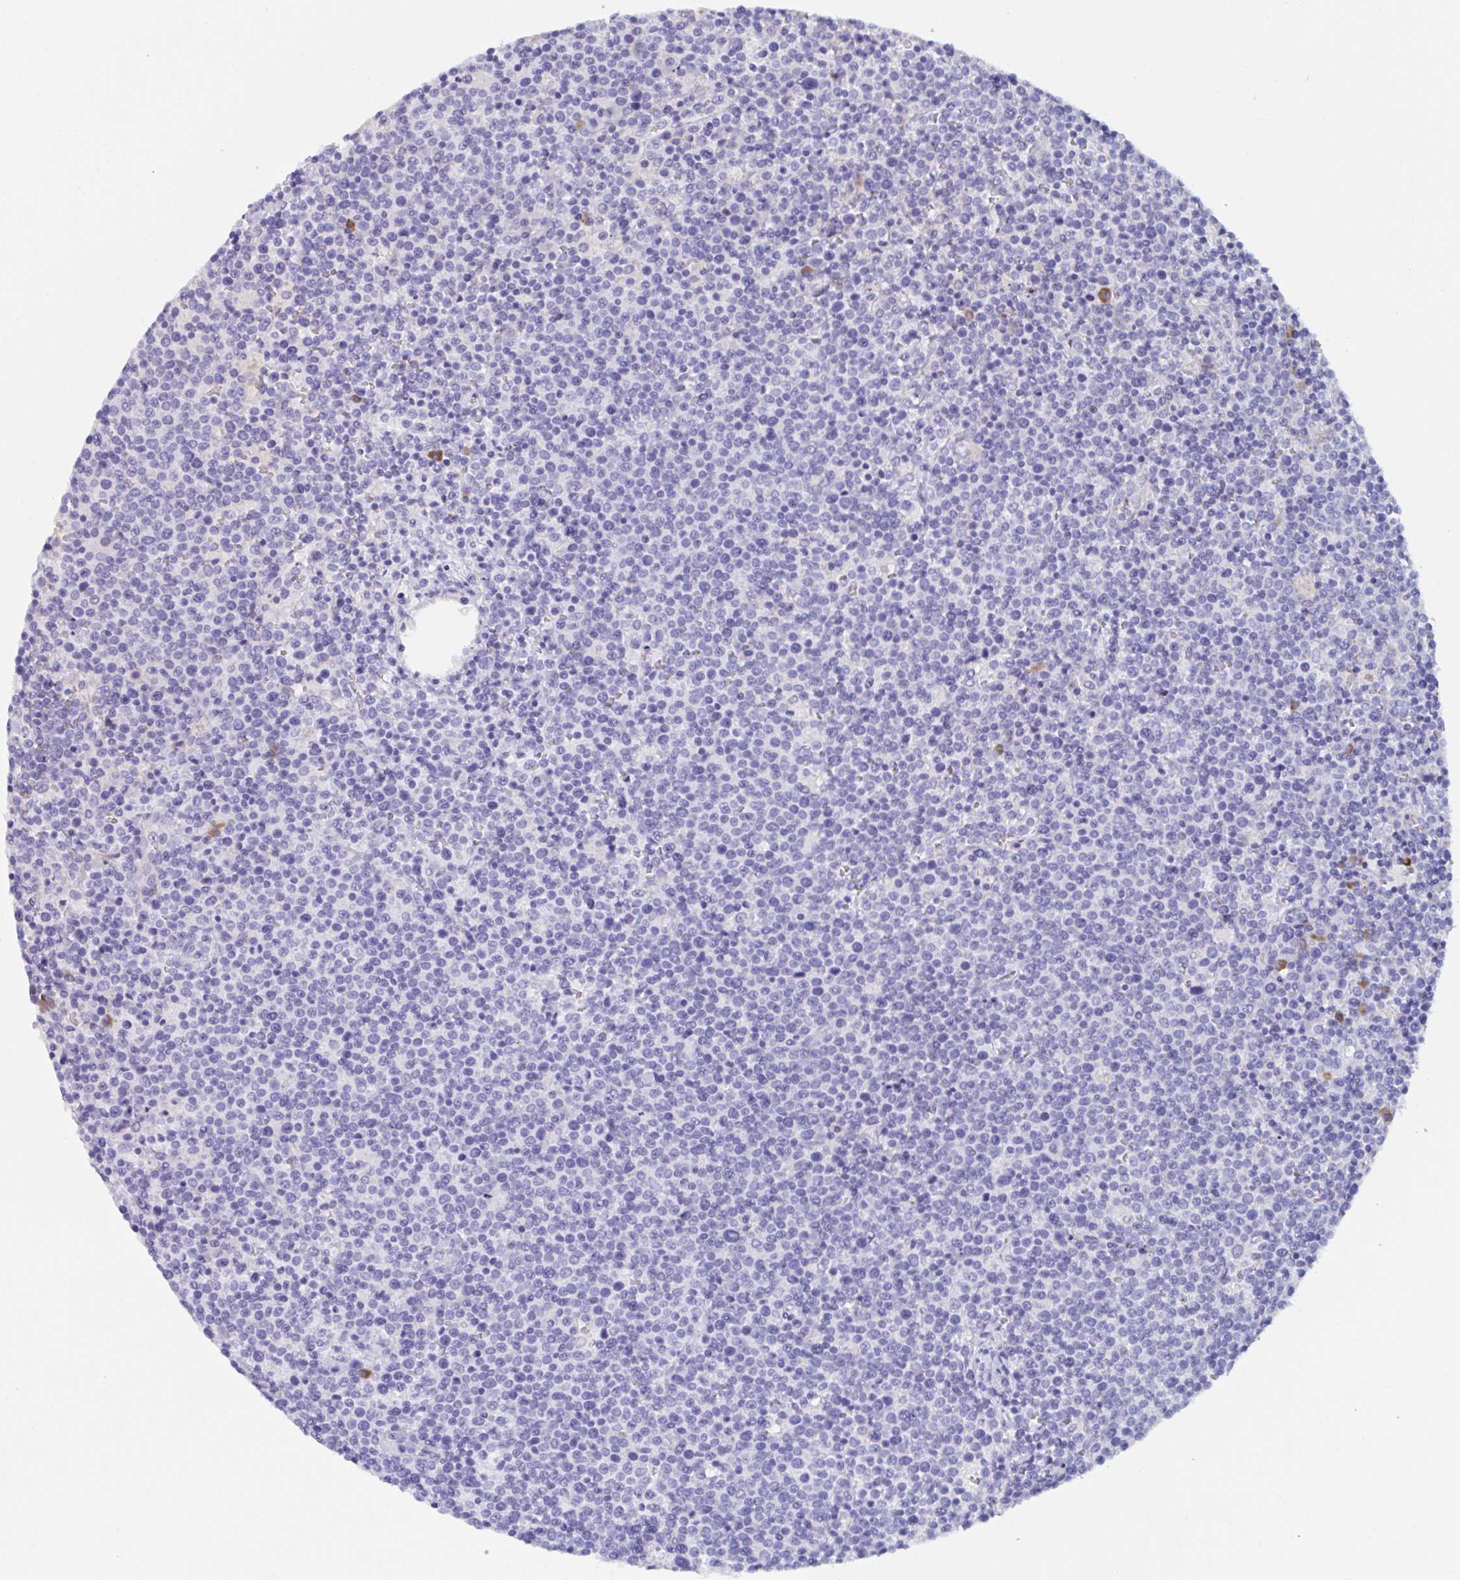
{"staining": {"intensity": "negative", "quantity": "none", "location": "none"}, "tissue": "lymphoma", "cell_type": "Tumor cells", "image_type": "cancer", "snomed": [{"axis": "morphology", "description": "Malignant lymphoma, non-Hodgkin's type, High grade"}, {"axis": "topography", "description": "Lymph node"}], "caption": "This is an immunohistochemistry image of human lymphoma. There is no positivity in tumor cells.", "gene": "MS4A14", "patient": {"sex": "male", "age": 61}}